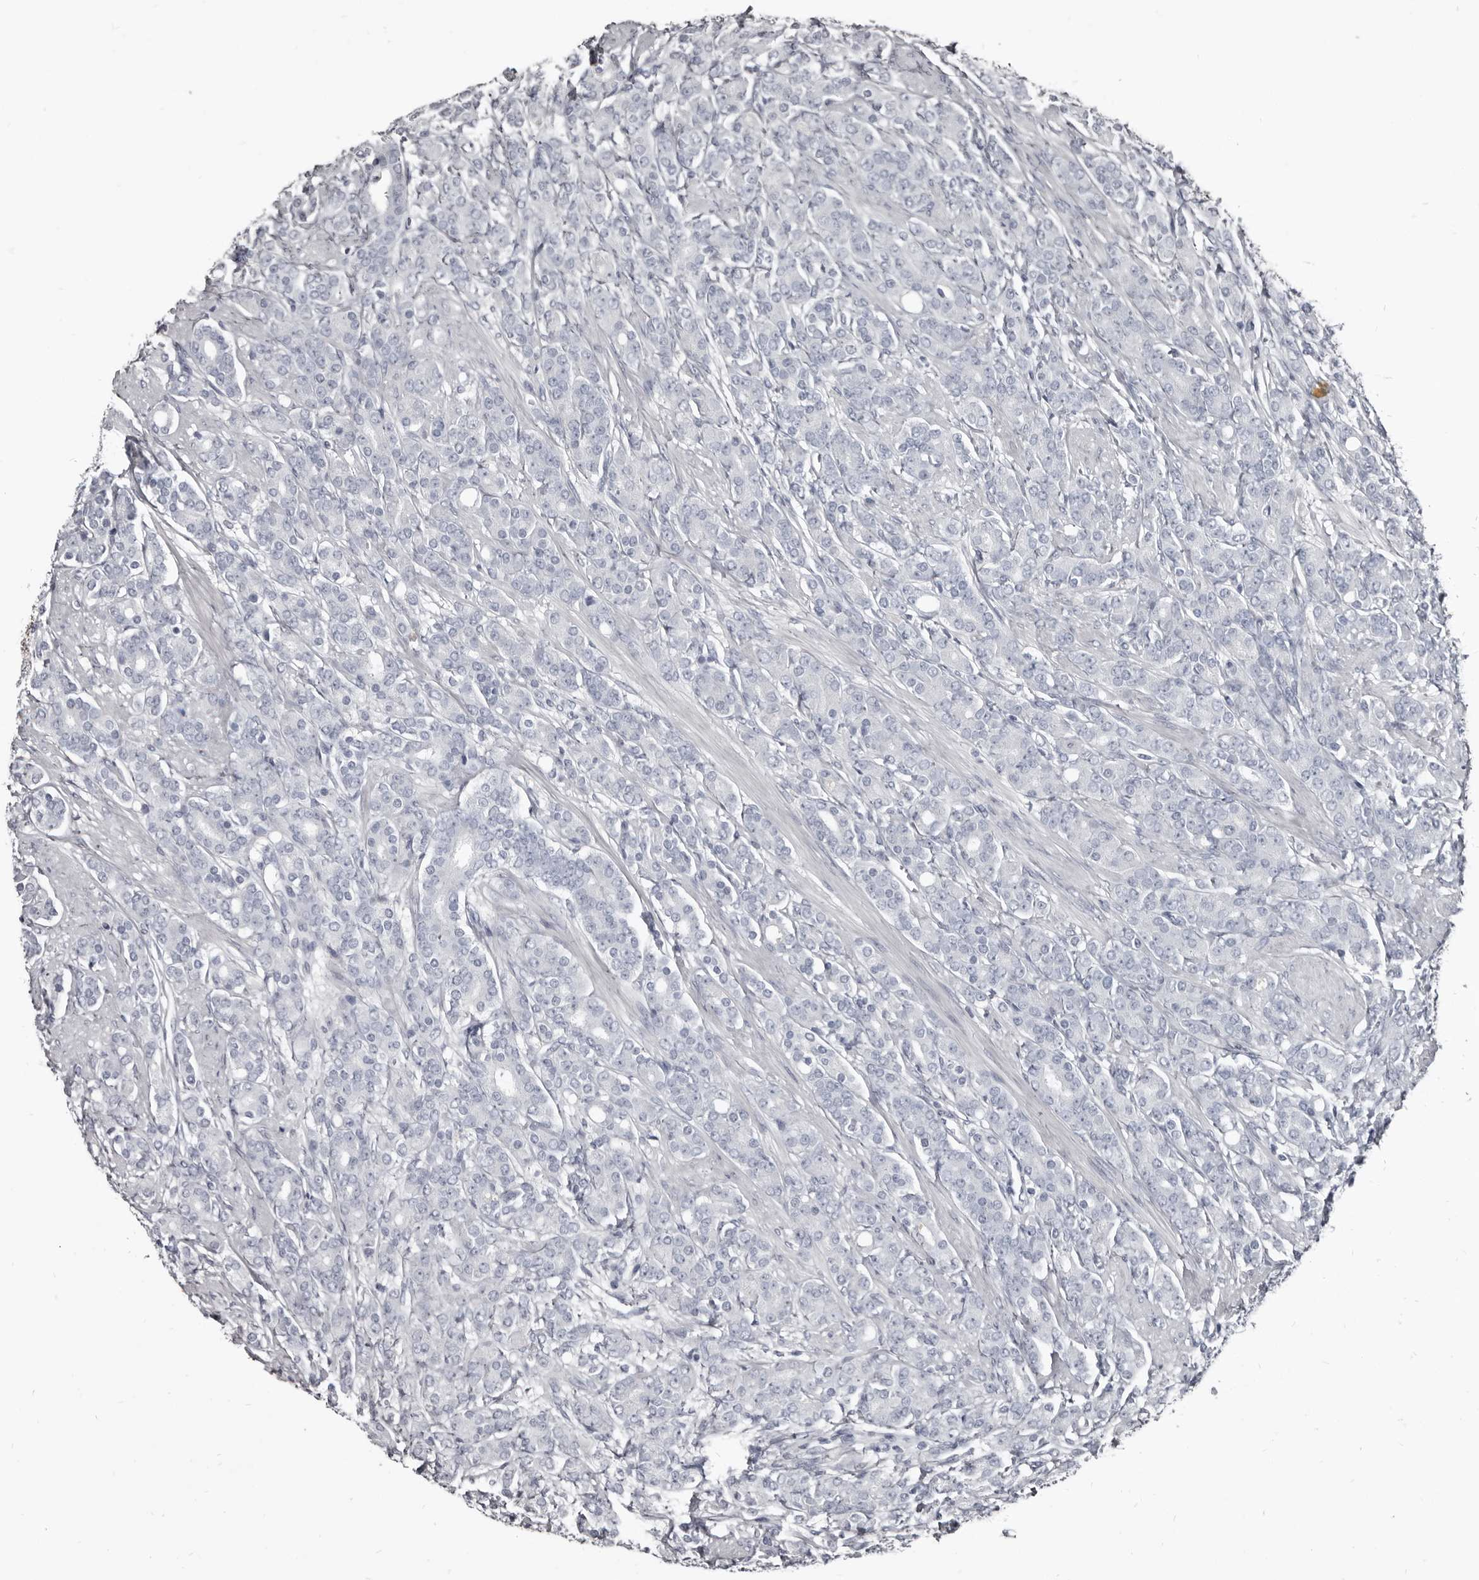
{"staining": {"intensity": "negative", "quantity": "none", "location": "none"}, "tissue": "prostate cancer", "cell_type": "Tumor cells", "image_type": "cancer", "snomed": [{"axis": "morphology", "description": "Adenocarcinoma, High grade"}, {"axis": "topography", "description": "Prostate"}], "caption": "The micrograph exhibits no staining of tumor cells in prostate adenocarcinoma (high-grade). The staining was performed using DAB (3,3'-diaminobenzidine) to visualize the protein expression in brown, while the nuclei were stained in blue with hematoxylin (Magnification: 20x).", "gene": "GREB1", "patient": {"sex": "male", "age": 62}}